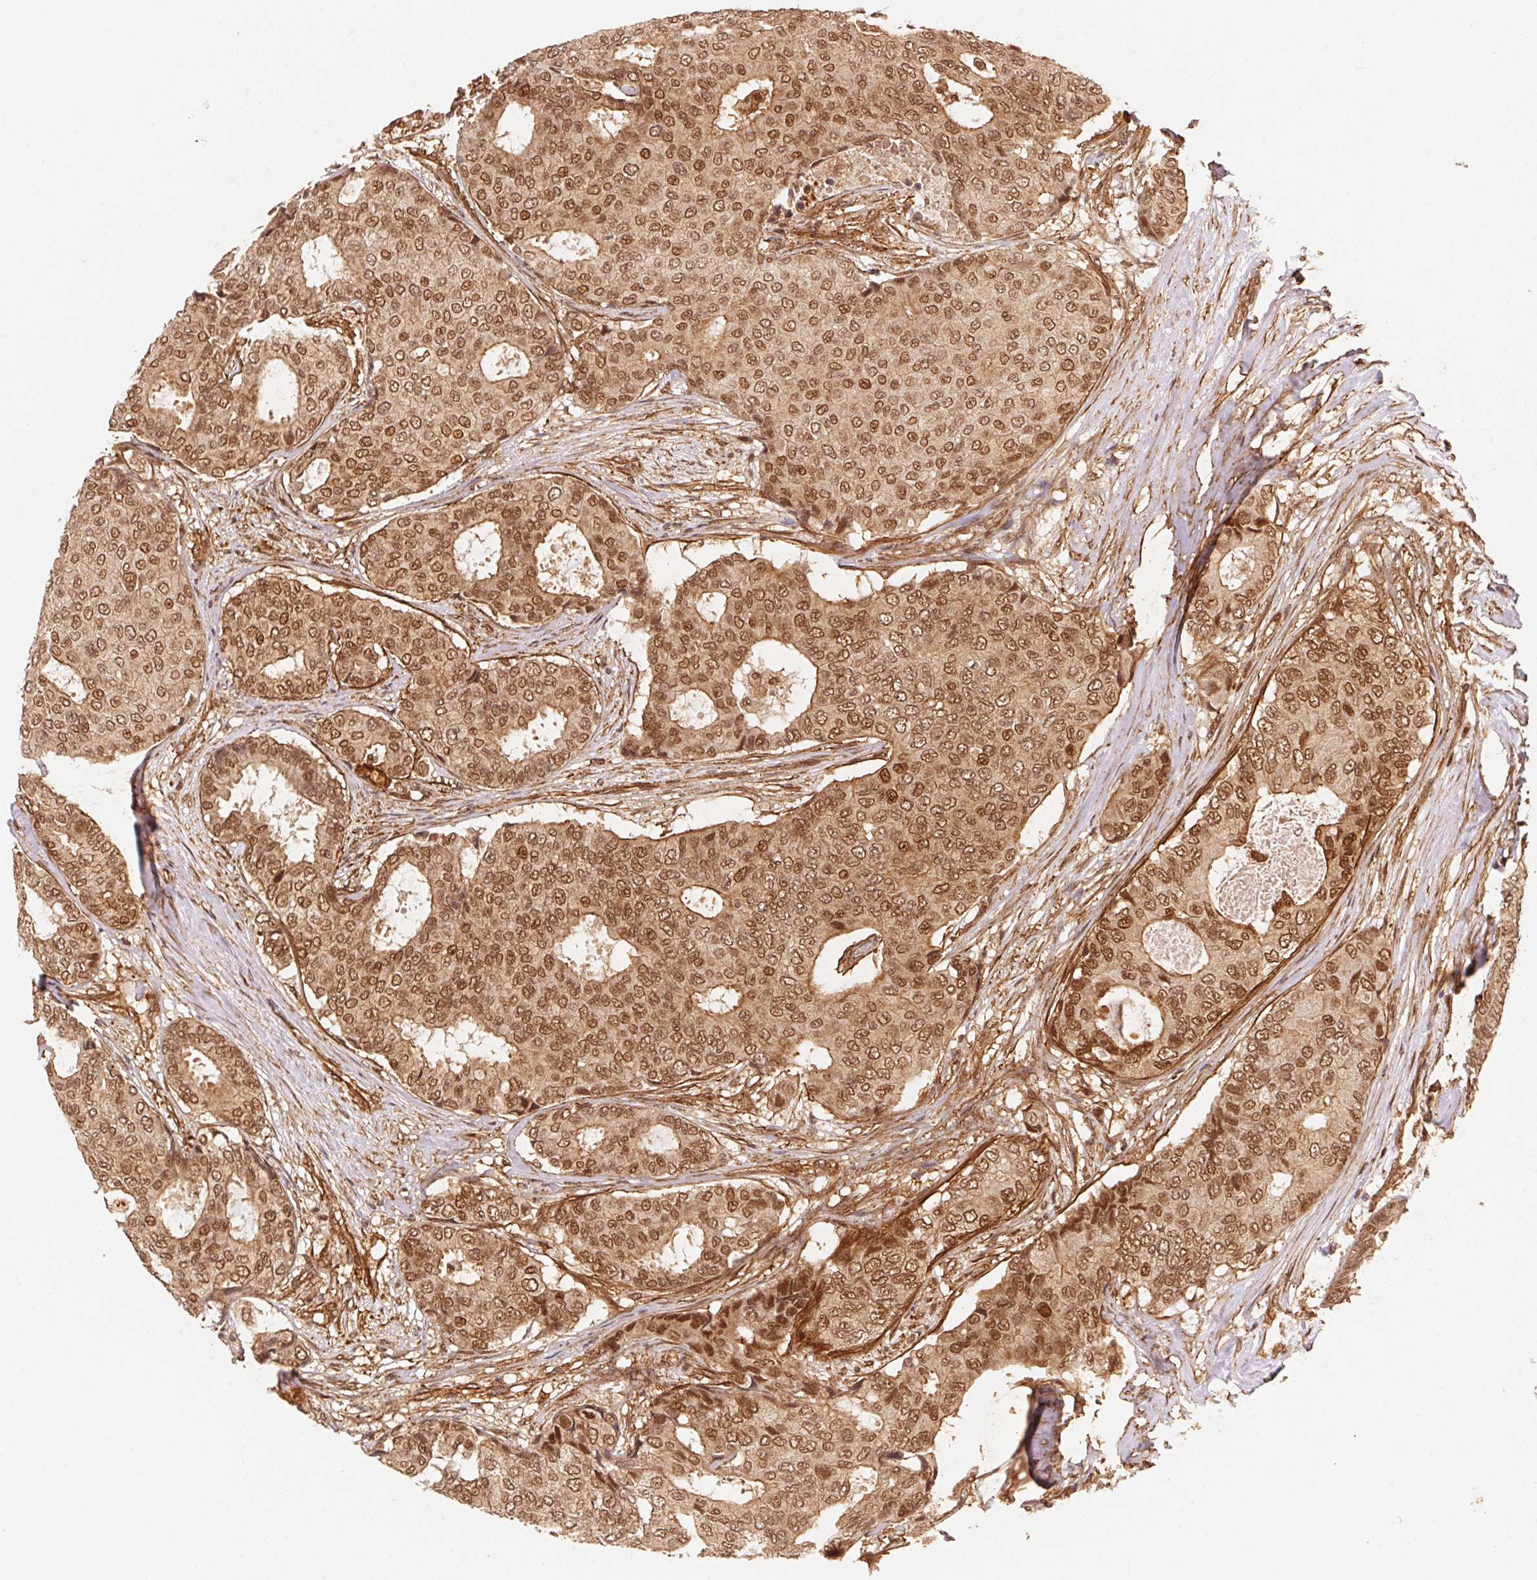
{"staining": {"intensity": "moderate", "quantity": ">75%", "location": "cytoplasmic/membranous,nuclear"}, "tissue": "breast cancer", "cell_type": "Tumor cells", "image_type": "cancer", "snomed": [{"axis": "morphology", "description": "Duct carcinoma"}, {"axis": "topography", "description": "Breast"}], "caption": "Infiltrating ductal carcinoma (breast) stained for a protein demonstrates moderate cytoplasmic/membranous and nuclear positivity in tumor cells. Nuclei are stained in blue.", "gene": "TNIP2", "patient": {"sex": "female", "age": 75}}